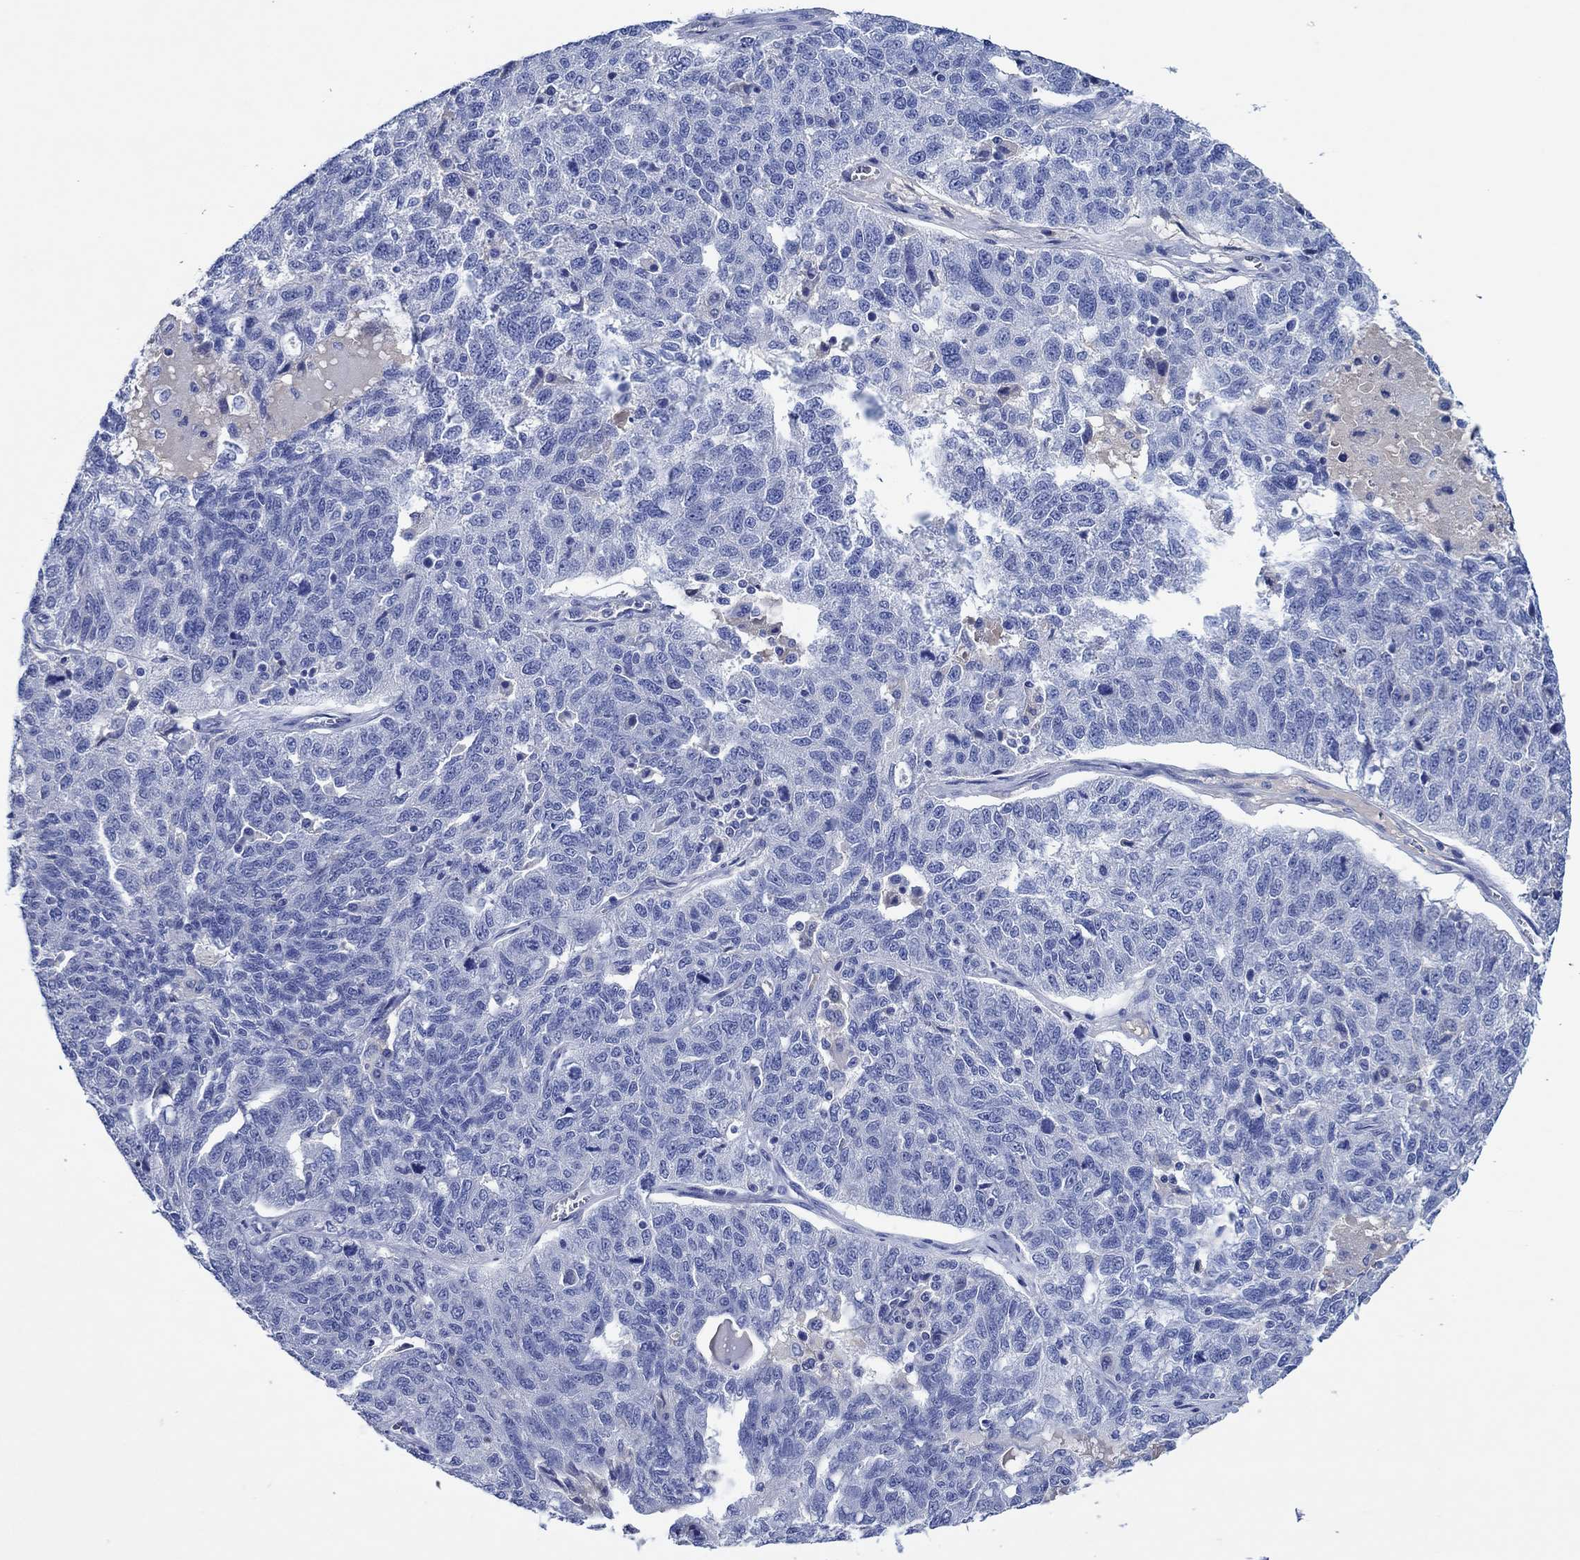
{"staining": {"intensity": "negative", "quantity": "none", "location": "none"}, "tissue": "ovarian cancer", "cell_type": "Tumor cells", "image_type": "cancer", "snomed": [{"axis": "morphology", "description": "Cystadenocarcinoma, serous, NOS"}, {"axis": "topography", "description": "Ovary"}], "caption": "This is an immunohistochemistry image of human ovarian serous cystadenocarcinoma. There is no staining in tumor cells.", "gene": "CPNE6", "patient": {"sex": "female", "age": 71}}